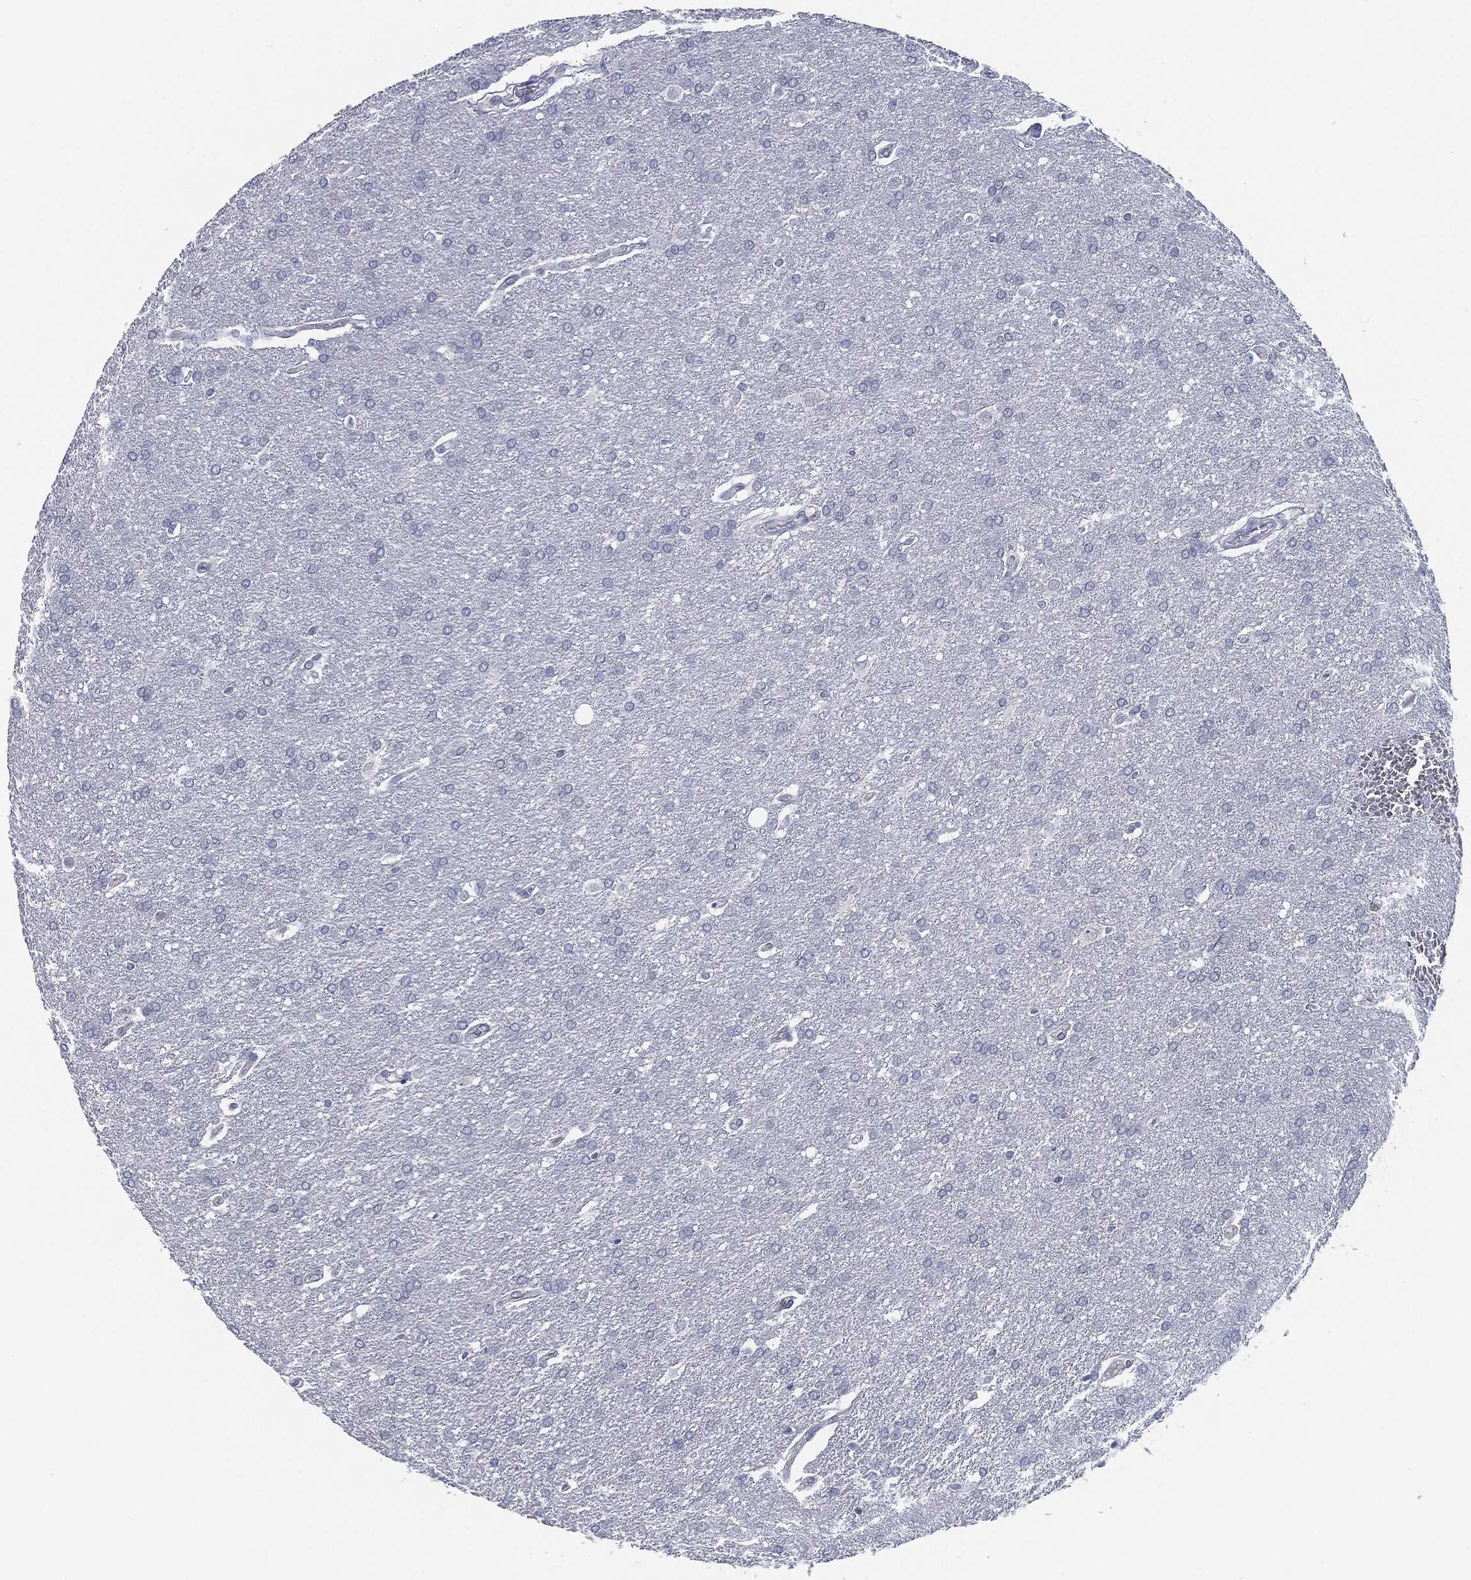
{"staining": {"intensity": "negative", "quantity": "none", "location": "none"}, "tissue": "glioma", "cell_type": "Tumor cells", "image_type": "cancer", "snomed": [{"axis": "morphology", "description": "Glioma, malignant, Low grade"}, {"axis": "topography", "description": "Brain"}], "caption": "Tumor cells are negative for protein expression in human malignant glioma (low-grade).", "gene": "PROM1", "patient": {"sex": "female", "age": 32}}